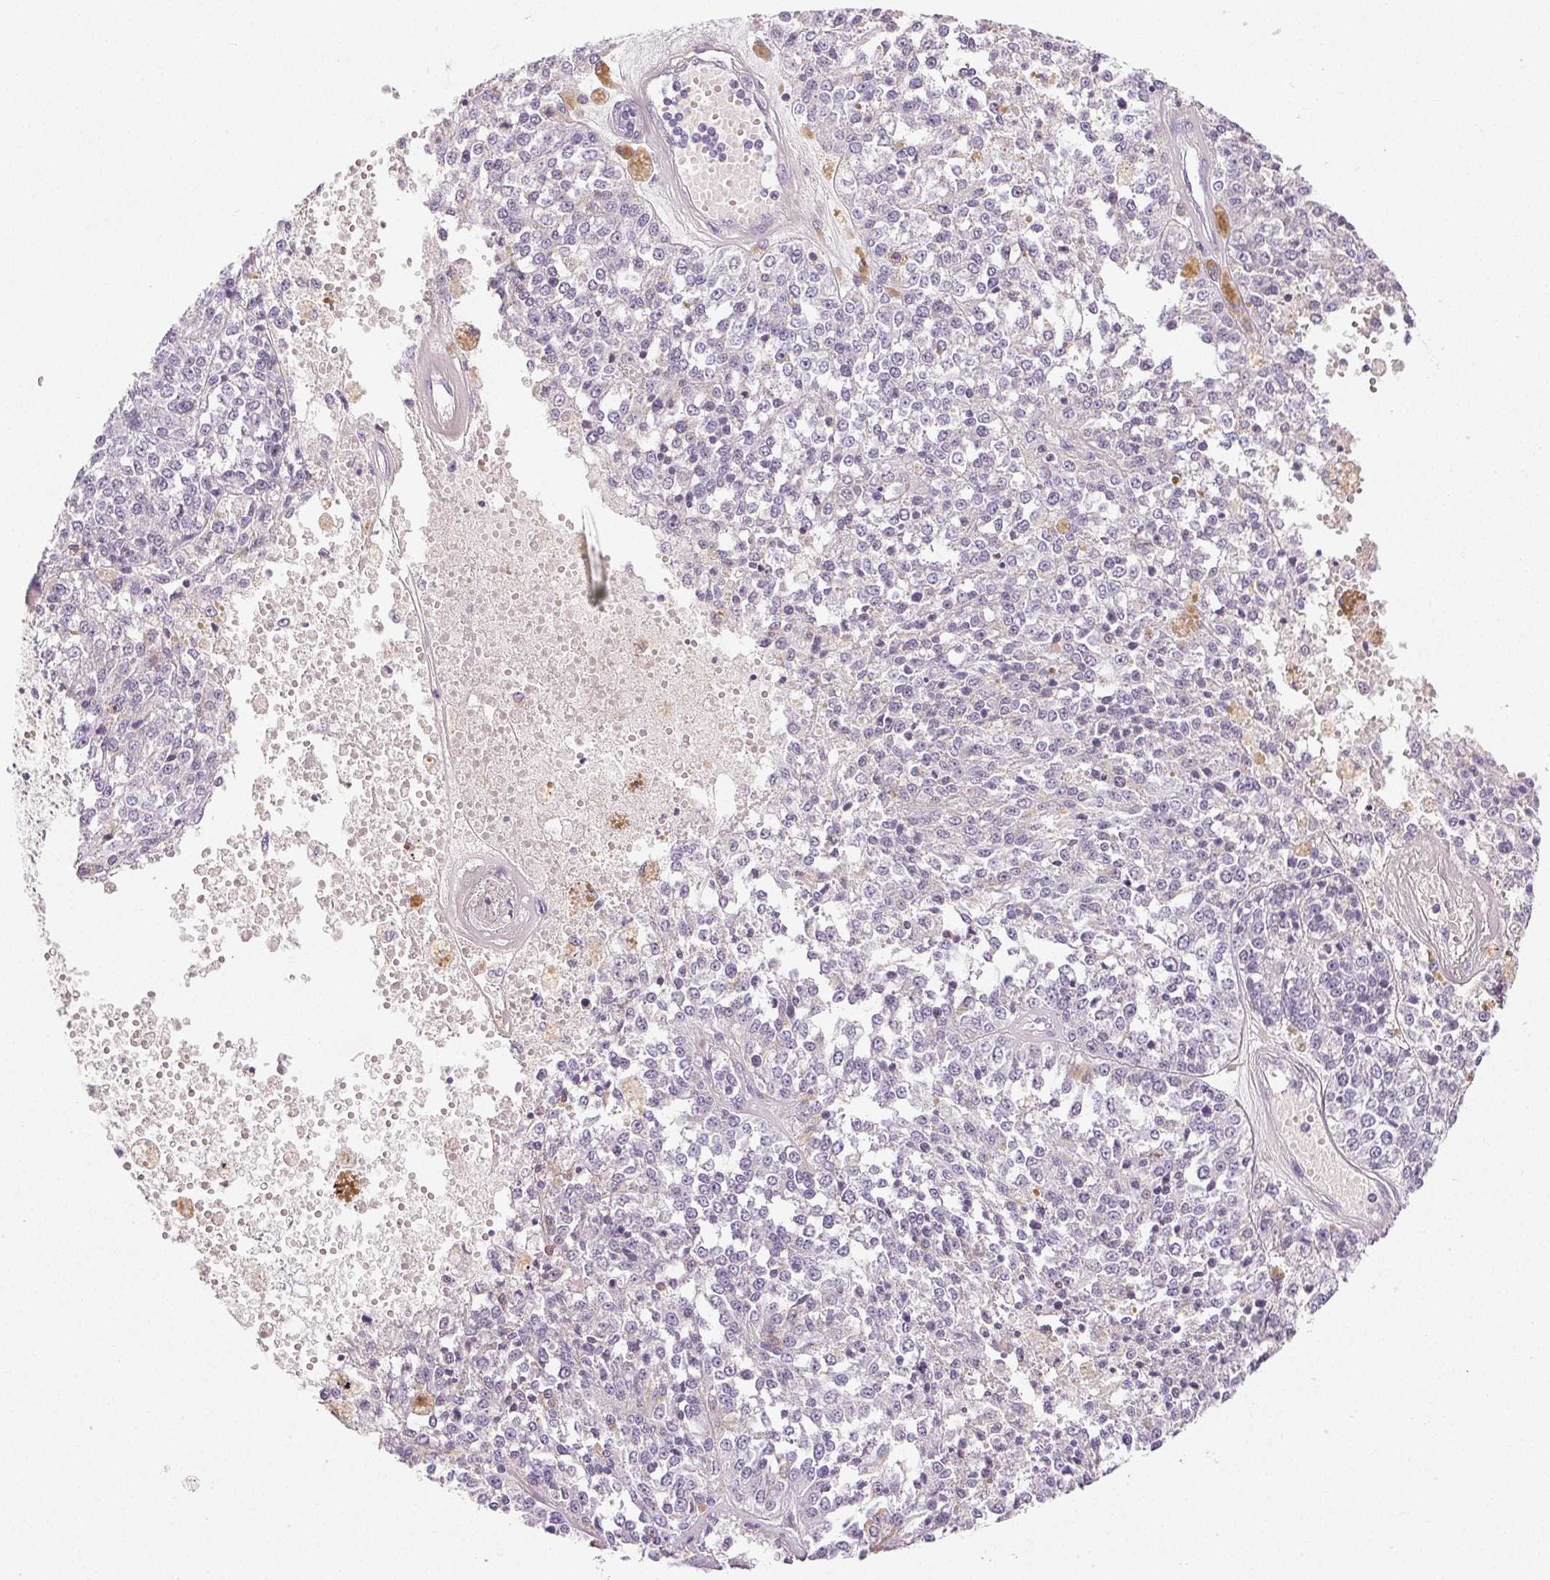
{"staining": {"intensity": "negative", "quantity": "none", "location": "none"}, "tissue": "melanoma", "cell_type": "Tumor cells", "image_type": "cancer", "snomed": [{"axis": "morphology", "description": "Malignant melanoma, Metastatic site"}, {"axis": "topography", "description": "Lymph node"}], "caption": "Melanoma stained for a protein using immunohistochemistry demonstrates no staining tumor cells.", "gene": "COL7A1", "patient": {"sex": "female", "age": 64}}